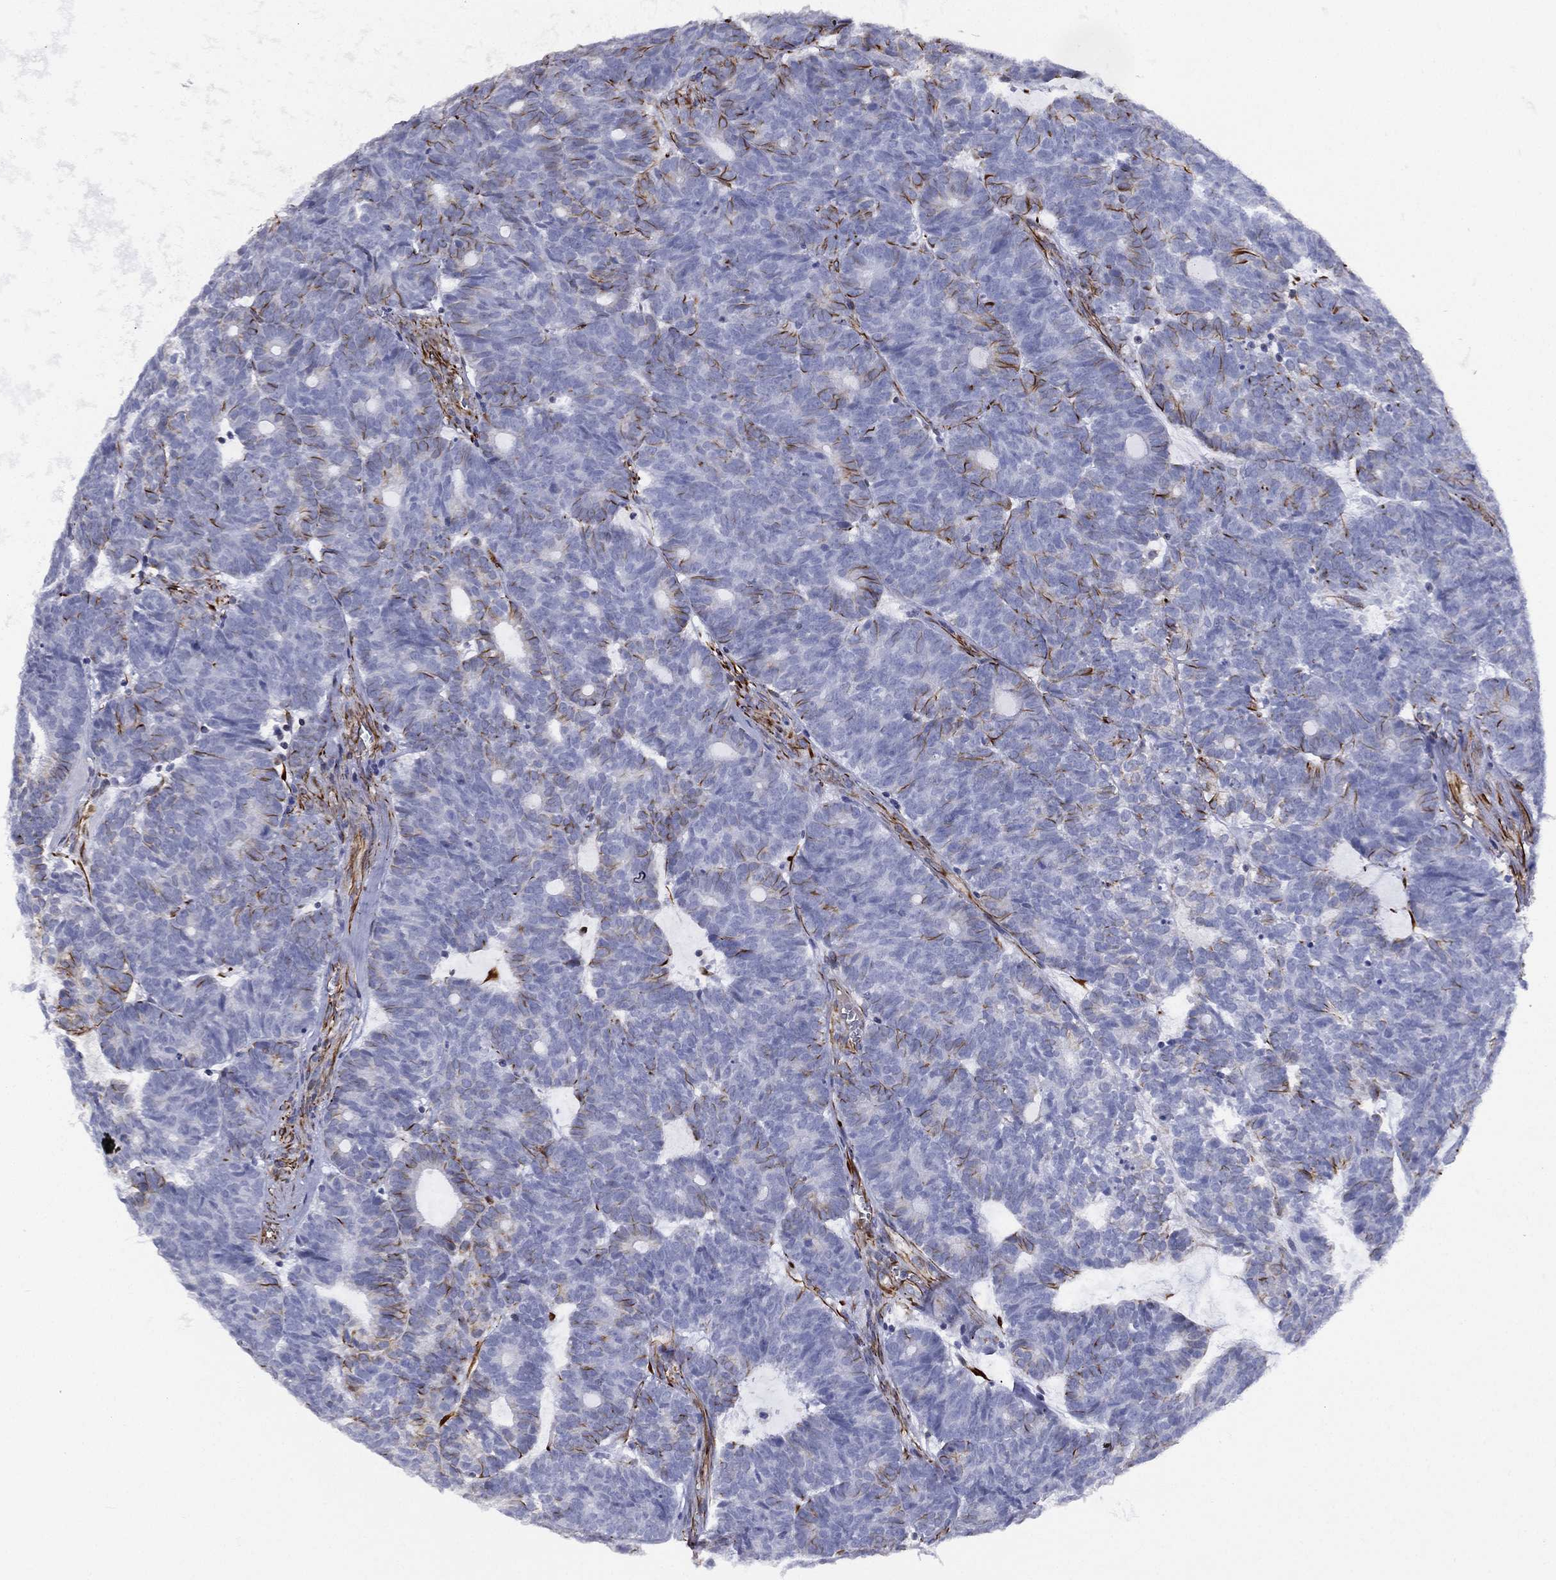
{"staining": {"intensity": "negative", "quantity": "none", "location": "none"}, "tissue": "head and neck cancer", "cell_type": "Tumor cells", "image_type": "cancer", "snomed": [{"axis": "morphology", "description": "Adenocarcinoma, NOS"}, {"axis": "topography", "description": "Head-Neck"}], "caption": "The micrograph exhibits no staining of tumor cells in head and neck cancer. (DAB IHC with hematoxylin counter stain).", "gene": "MAS1", "patient": {"sex": "female", "age": 81}}